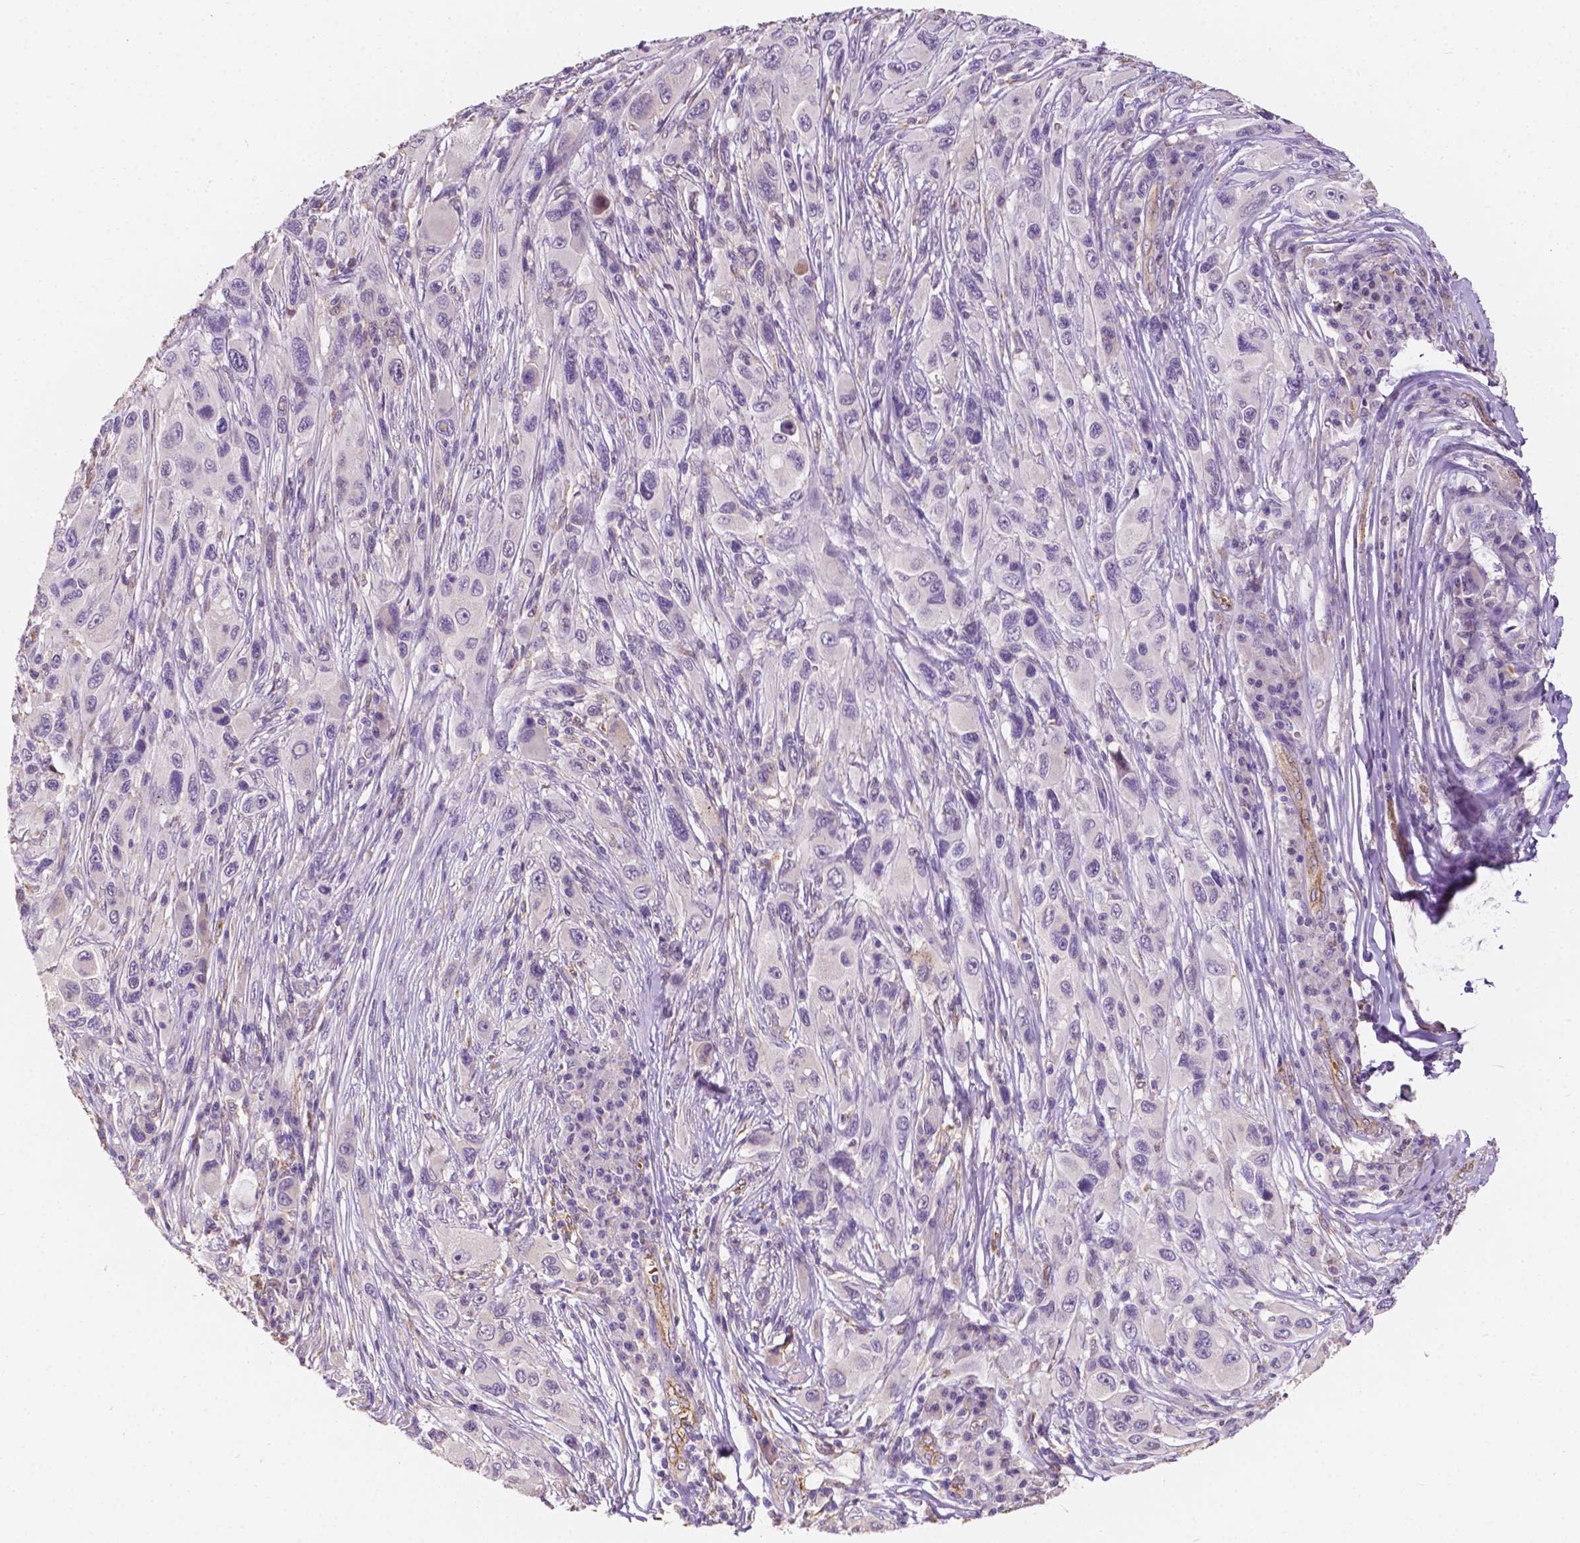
{"staining": {"intensity": "negative", "quantity": "none", "location": "none"}, "tissue": "melanoma", "cell_type": "Tumor cells", "image_type": "cancer", "snomed": [{"axis": "morphology", "description": "Malignant melanoma, NOS"}, {"axis": "topography", "description": "Skin"}], "caption": "Protein analysis of malignant melanoma shows no significant positivity in tumor cells. (Brightfield microscopy of DAB (3,3'-diaminobenzidine) immunohistochemistry (IHC) at high magnification).", "gene": "SLC22A4", "patient": {"sex": "male", "age": 53}}